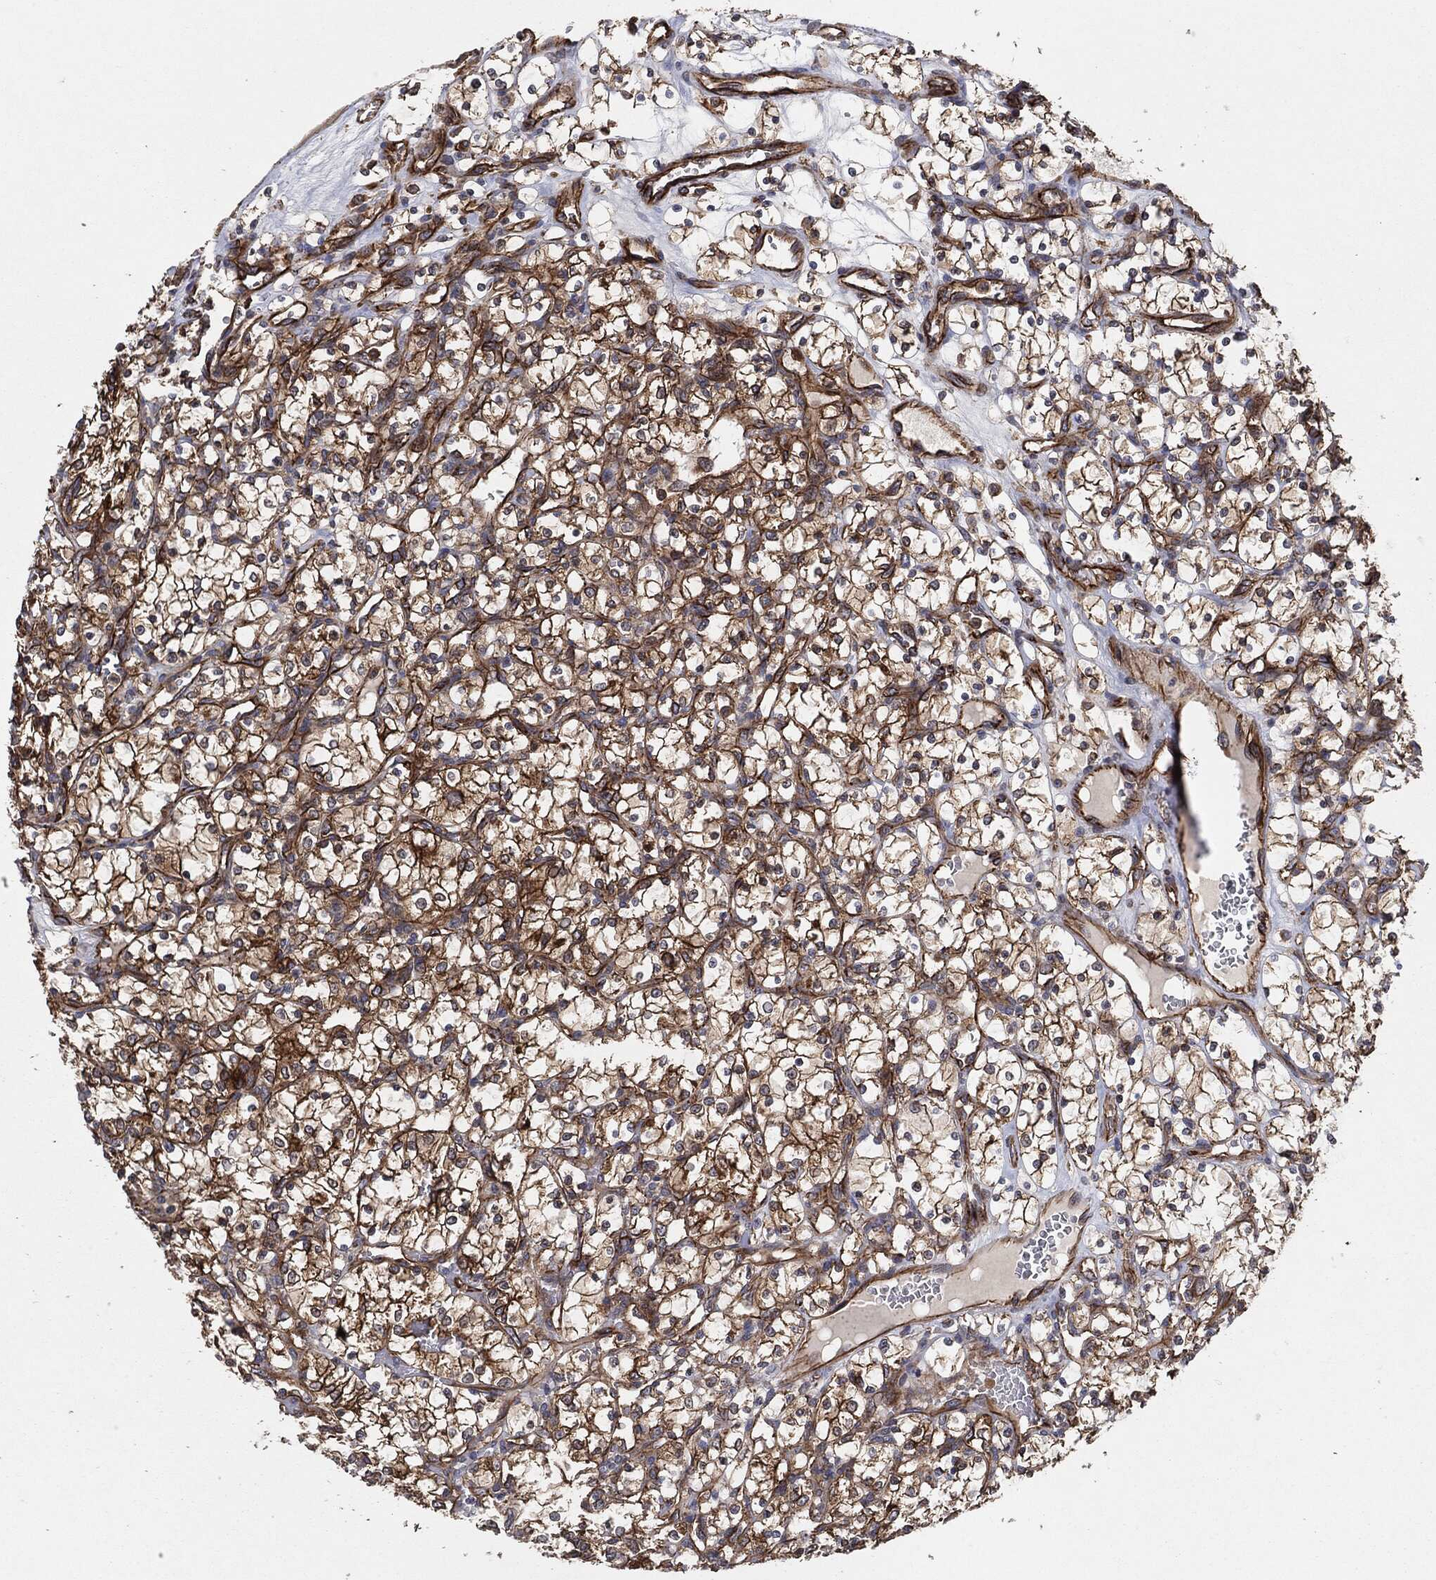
{"staining": {"intensity": "strong", "quantity": "25%-75%", "location": "cytoplasmic/membranous"}, "tissue": "renal cancer", "cell_type": "Tumor cells", "image_type": "cancer", "snomed": [{"axis": "morphology", "description": "Adenocarcinoma, NOS"}, {"axis": "topography", "description": "Kidney"}], "caption": "Strong cytoplasmic/membranous expression for a protein is identified in approximately 25%-75% of tumor cells of adenocarcinoma (renal) using immunohistochemistry.", "gene": "CTNNA1", "patient": {"sex": "female", "age": 69}}